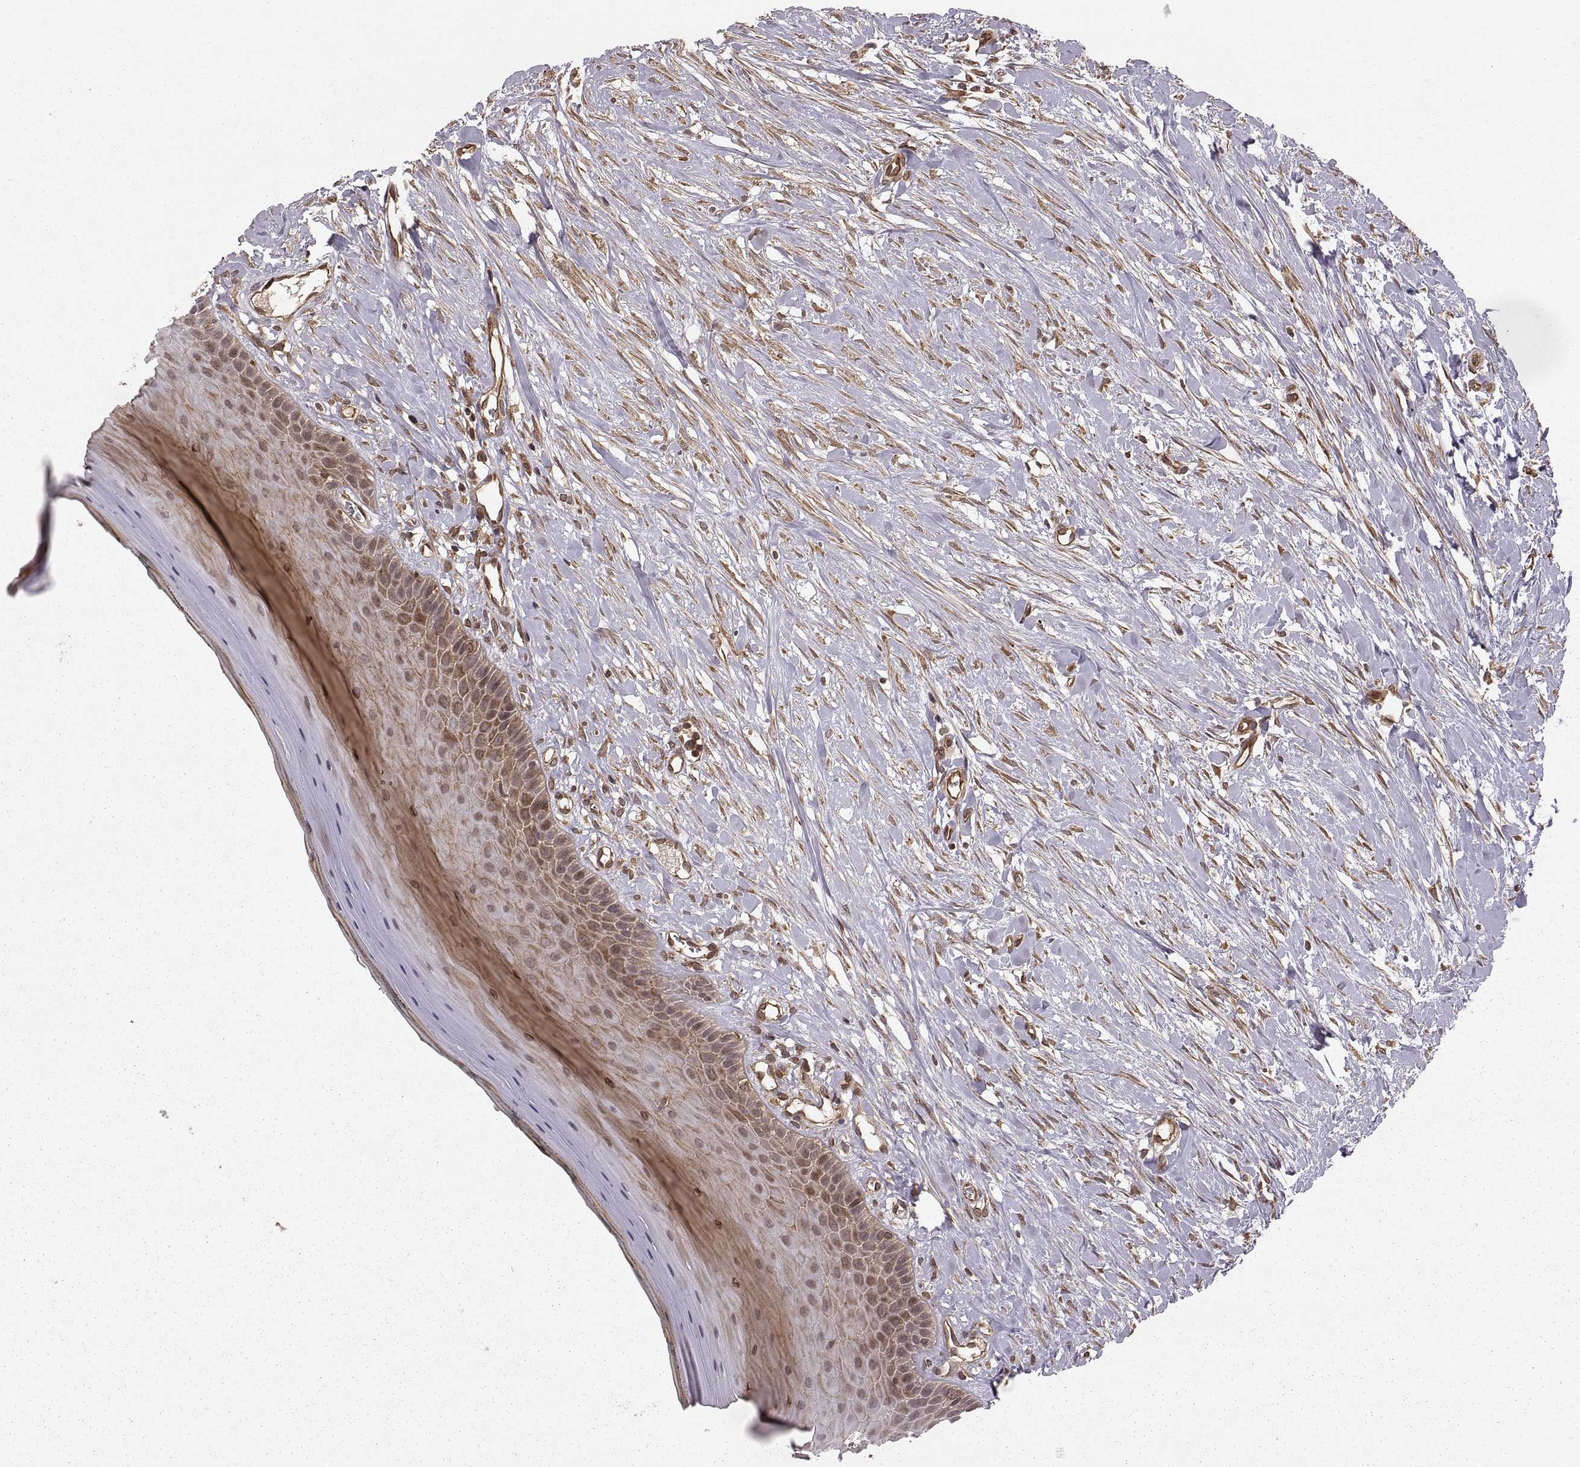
{"staining": {"intensity": "moderate", "quantity": "<25%", "location": "cytoplasmic/membranous"}, "tissue": "oral mucosa", "cell_type": "Squamous epithelial cells", "image_type": "normal", "snomed": [{"axis": "morphology", "description": "Normal tissue, NOS"}, {"axis": "topography", "description": "Oral tissue"}], "caption": "The micrograph displays staining of benign oral mucosa, revealing moderate cytoplasmic/membranous protein expression (brown color) within squamous epithelial cells.", "gene": "DEDD", "patient": {"sex": "female", "age": 43}}